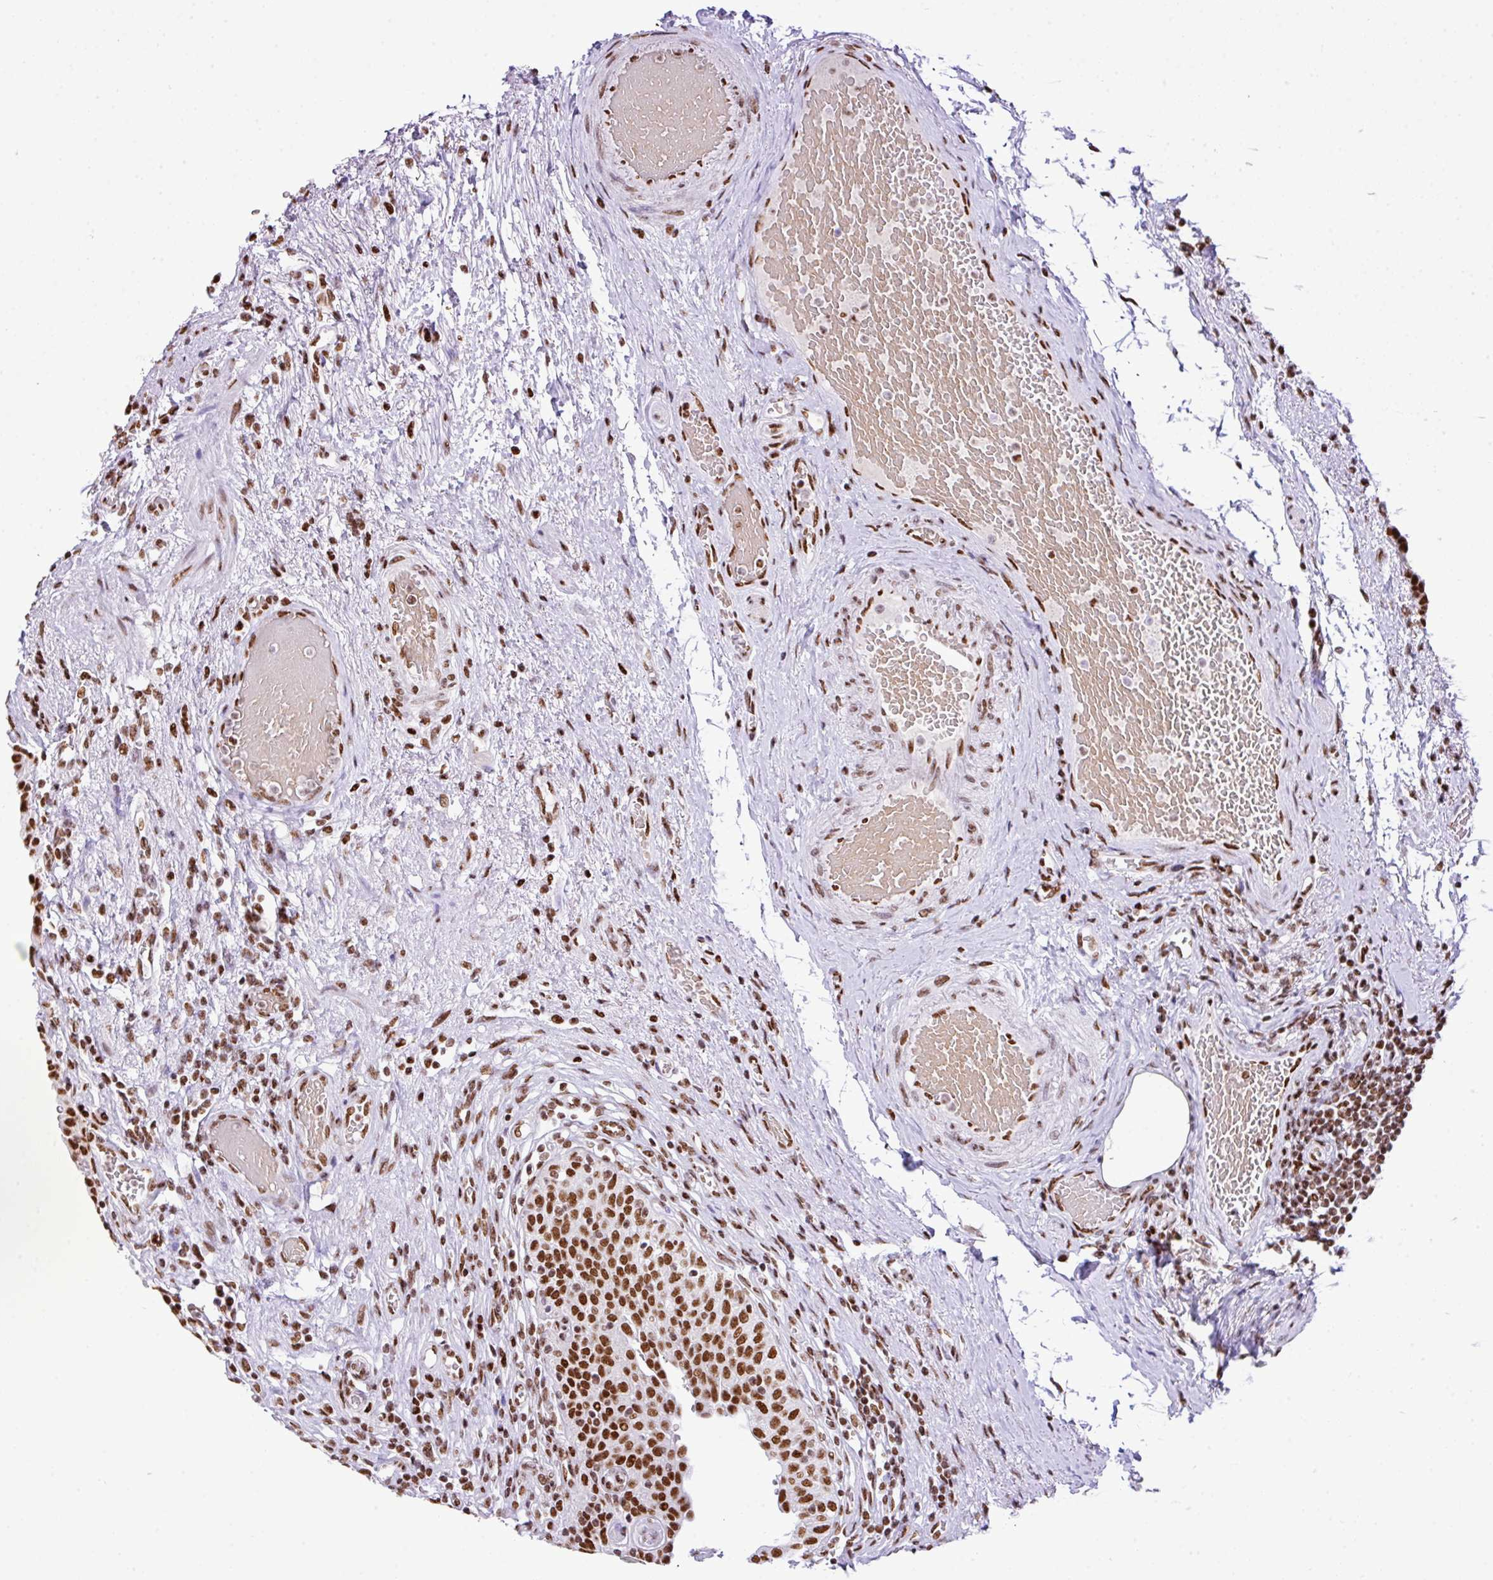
{"staining": {"intensity": "strong", "quantity": ">75%", "location": "nuclear"}, "tissue": "urinary bladder", "cell_type": "Urothelial cells", "image_type": "normal", "snomed": [{"axis": "morphology", "description": "Normal tissue, NOS"}, {"axis": "topography", "description": "Urinary bladder"}], "caption": "An immunohistochemistry image of unremarkable tissue is shown. Protein staining in brown highlights strong nuclear positivity in urinary bladder within urothelial cells.", "gene": "RARG", "patient": {"sex": "male", "age": 71}}